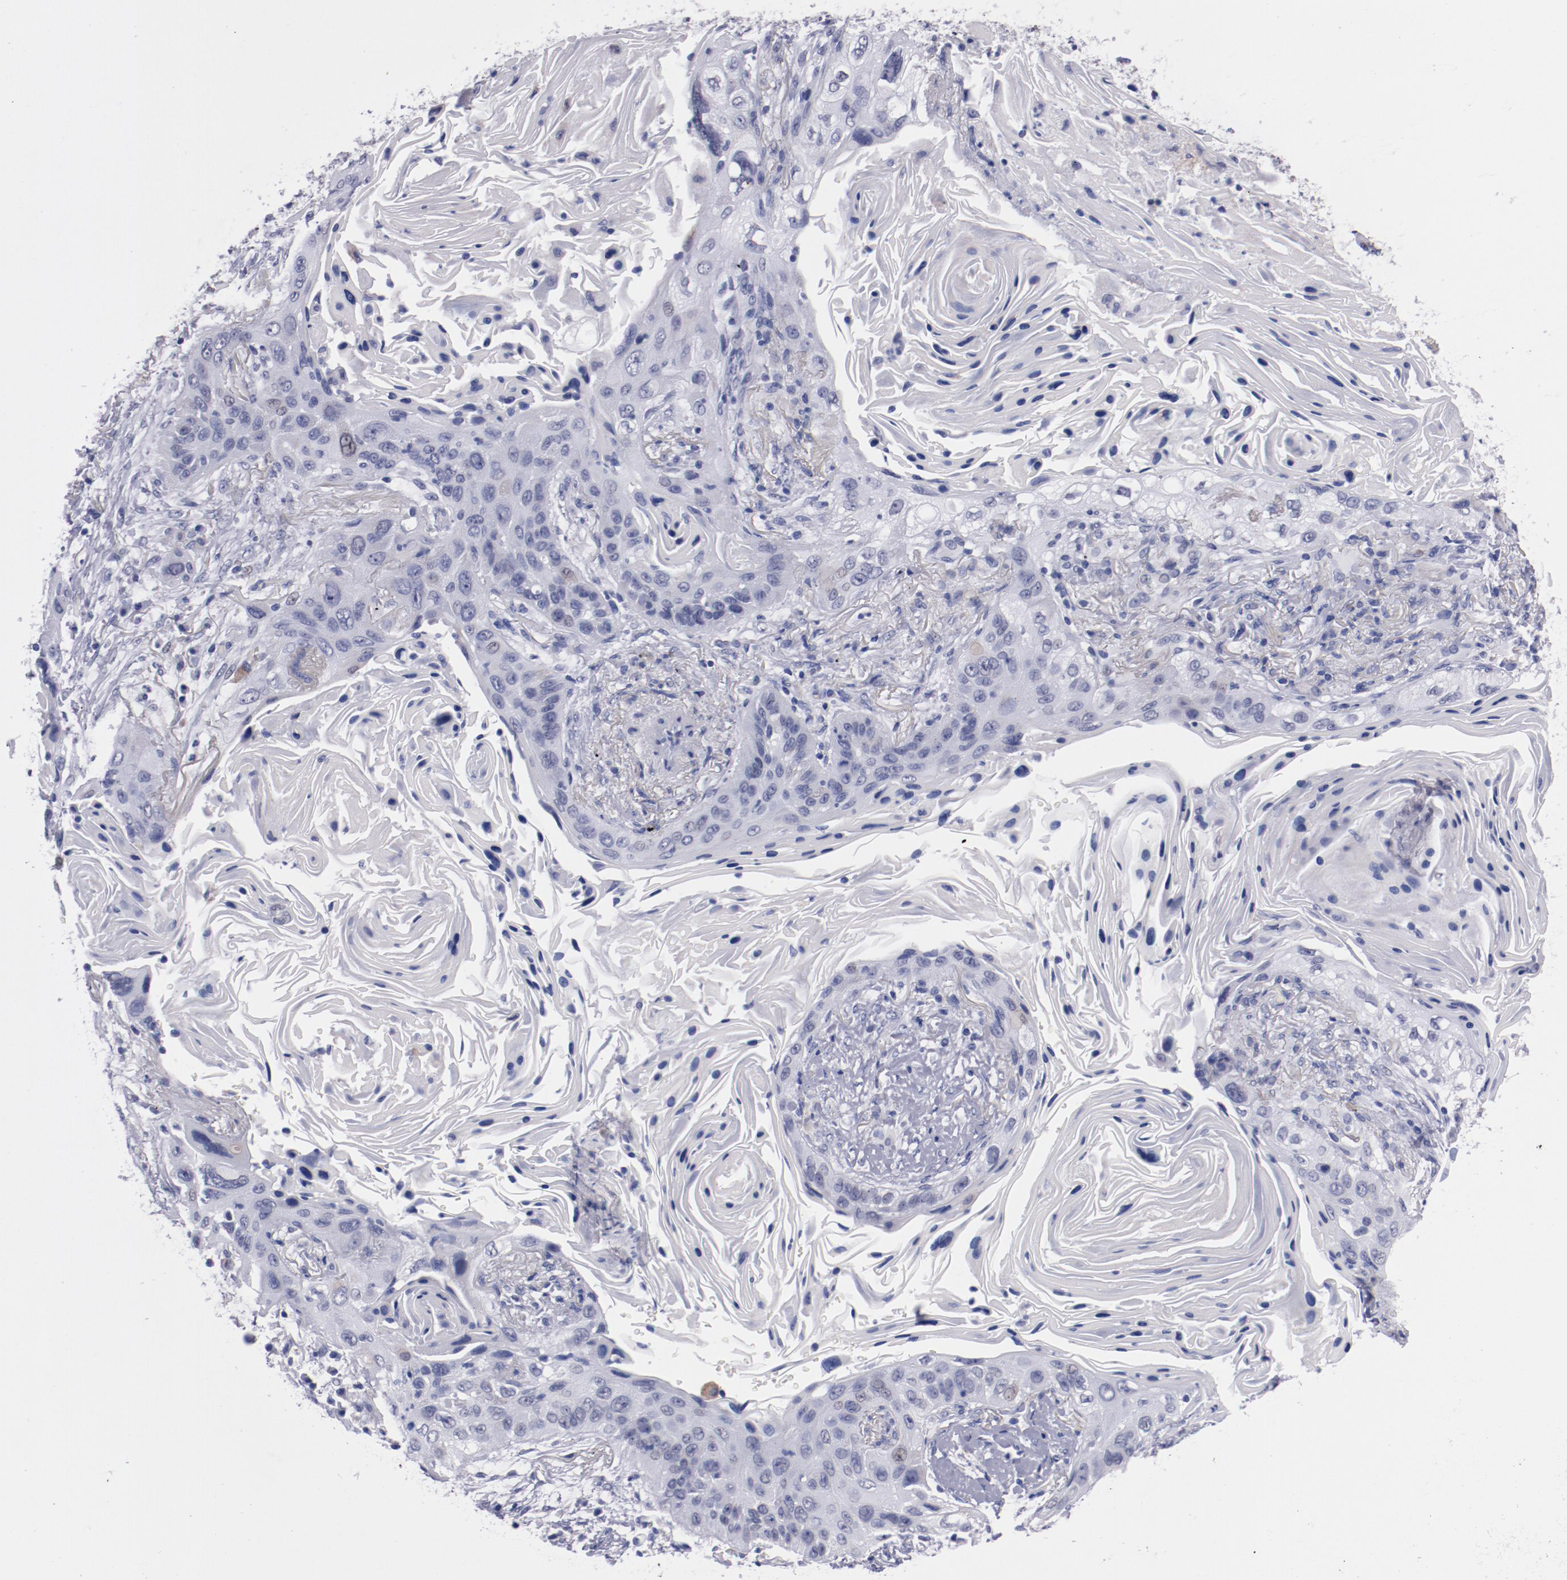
{"staining": {"intensity": "weak", "quantity": "<25%", "location": "nuclear"}, "tissue": "lung cancer", "cell_type": "Tumor cells", "image_type": "cancer", "snomed": [{"axis": "morphology", "description": "Squamous cell carcinoma, NOS"}, {"axis": "topography", "description": "Lung"}], "caption": "Lung cancer (squamous cell carcinoma) was stained to show a protein in brown. There is no significant staining in tumor cells.", "gene": "HNF1B", "patient": {"sex": "female", "age": 67}}